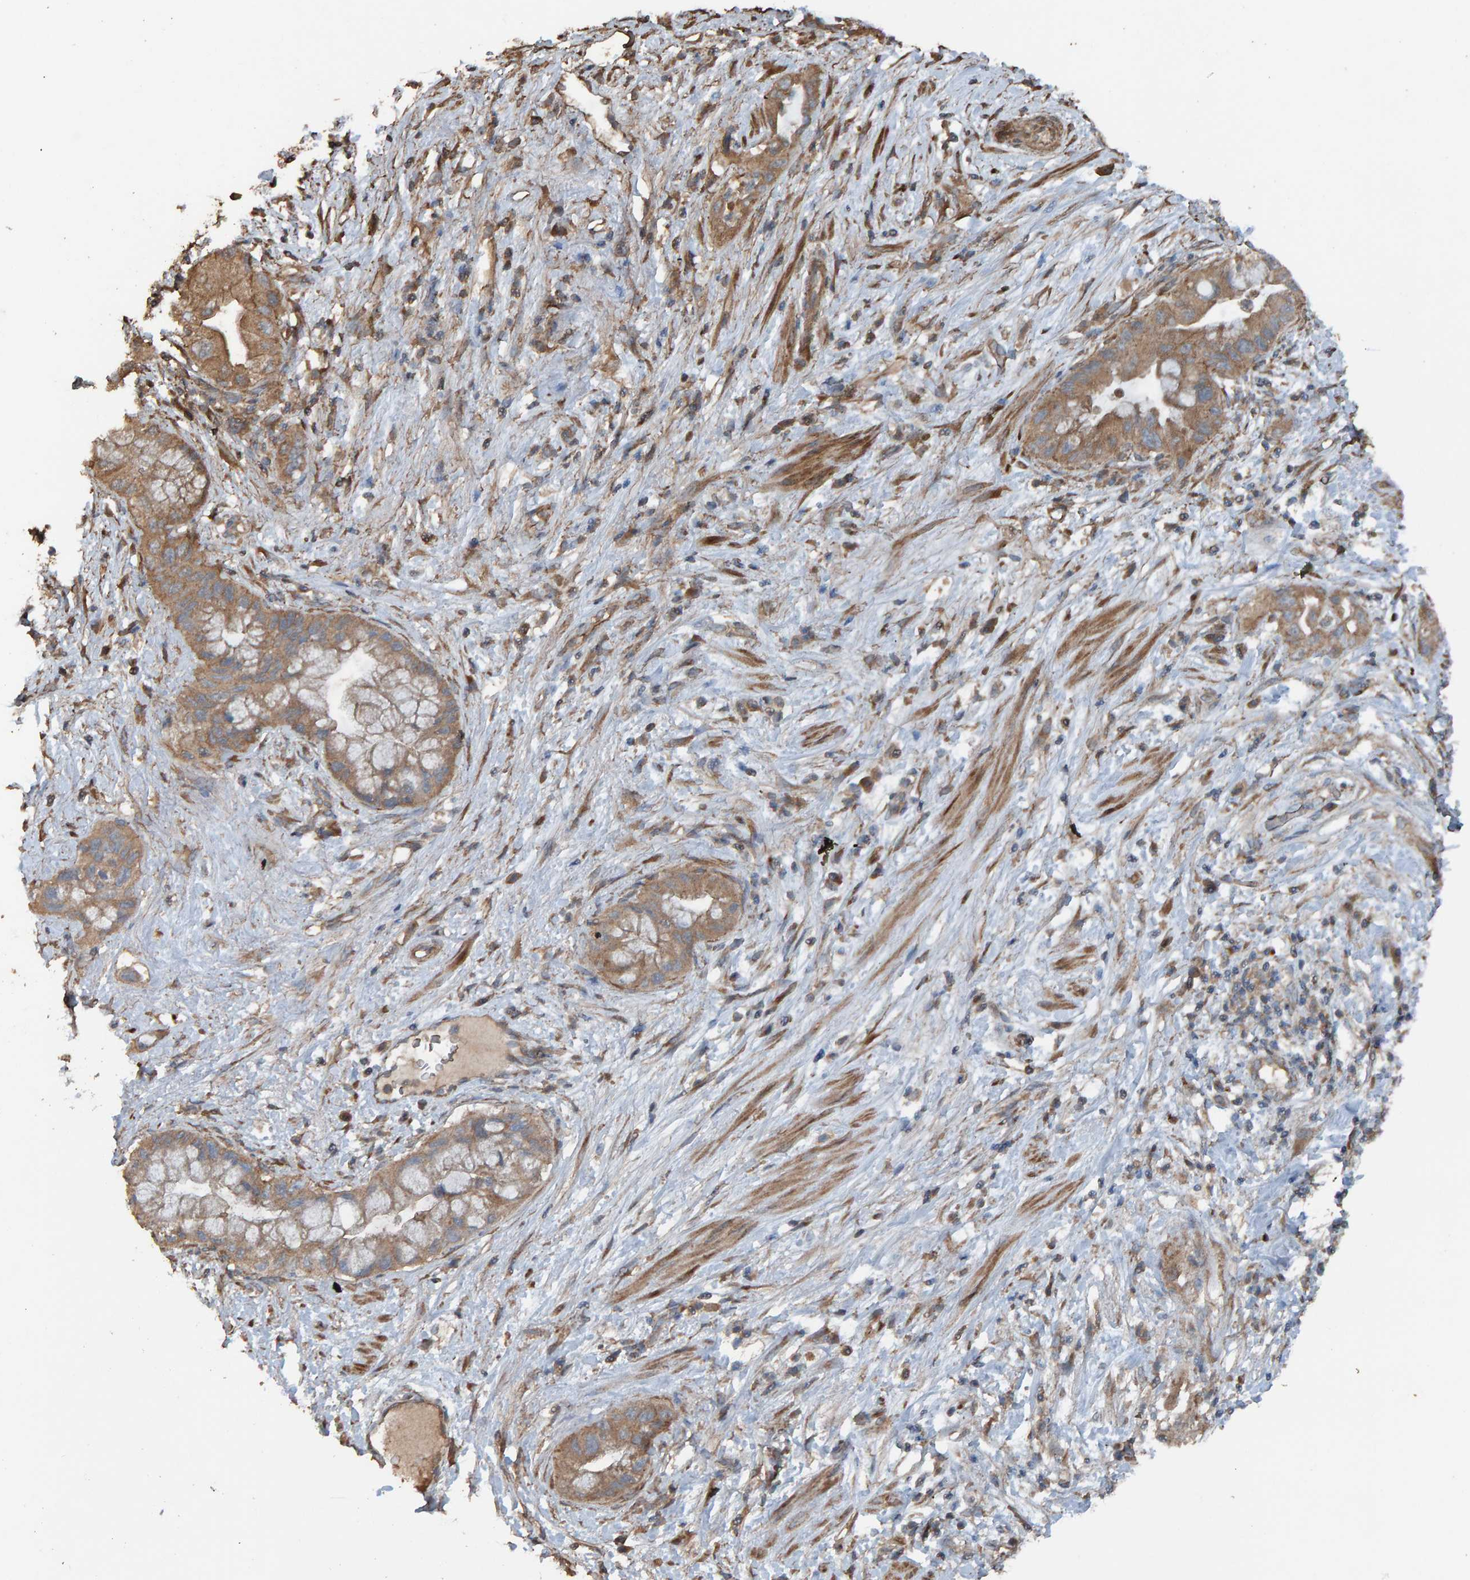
{"staining": {"intensity": "moderate", "quantity": ">75%", "location": "cytoplasmic/membranous"}, "tissue": "pancreatic cancer", "cell_type": "Tumor cells", "image_type": "cancer", "snomed": [{"axis": "morphology", "description": "Adenocarcinoma, NOS"}, {"axis": "topography", "description": "Pancreas"}], "caption": "Tumor cells display medium levels of moderate cytoplasmic/membranous expression in about >75% of cells in adenocarcinoma (pancreatic). (DAB (3,3'-diaminobenzidine) IHC, brown staining for protein, blue staining for nuclei).", "gene": "DUS1L", "patient": {"sex": "female", "age": 73}}